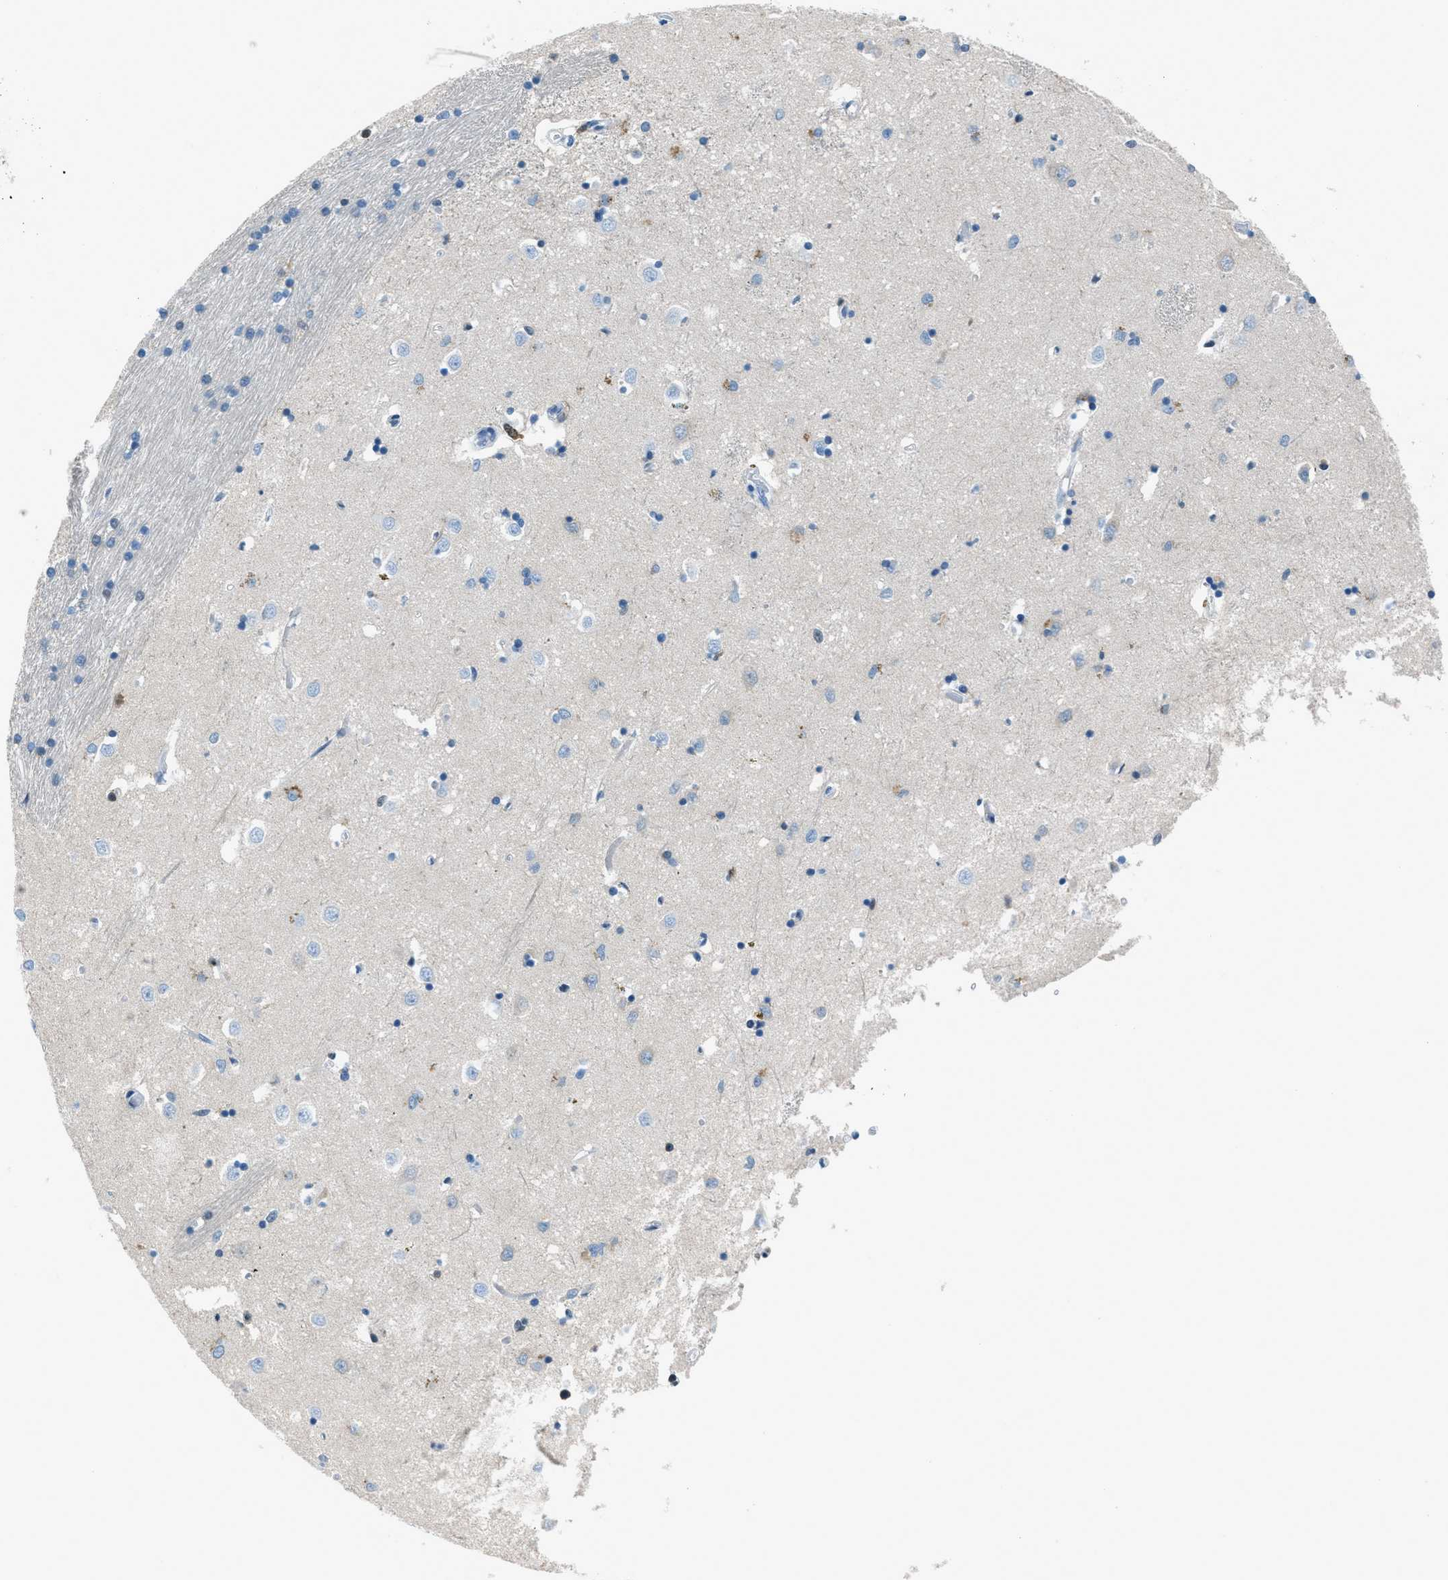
{"staining": {"intensity": "moderate", "quantity": "<25%", "location": "nuclear"}, "tissue": "caudate", "cell_type": "Glial cells", "image_type": "normal", "snomed": [{"axis": "morphology", "description": "Normal tissue, NOS"}, {"axis": "topography", "description": "Lateral ventricle wall"}], "caption": "Glial cells demonstrate low levels of moderate nuclear positivity in approximately <25% of cells in benign human caudate. The staining was performed using DAB, with brown indicating positive protein expression. Nuclei are stained blue with hematoxylin.", "gene": "OGFR", "patient": {"sex": "female", "age": 19}}